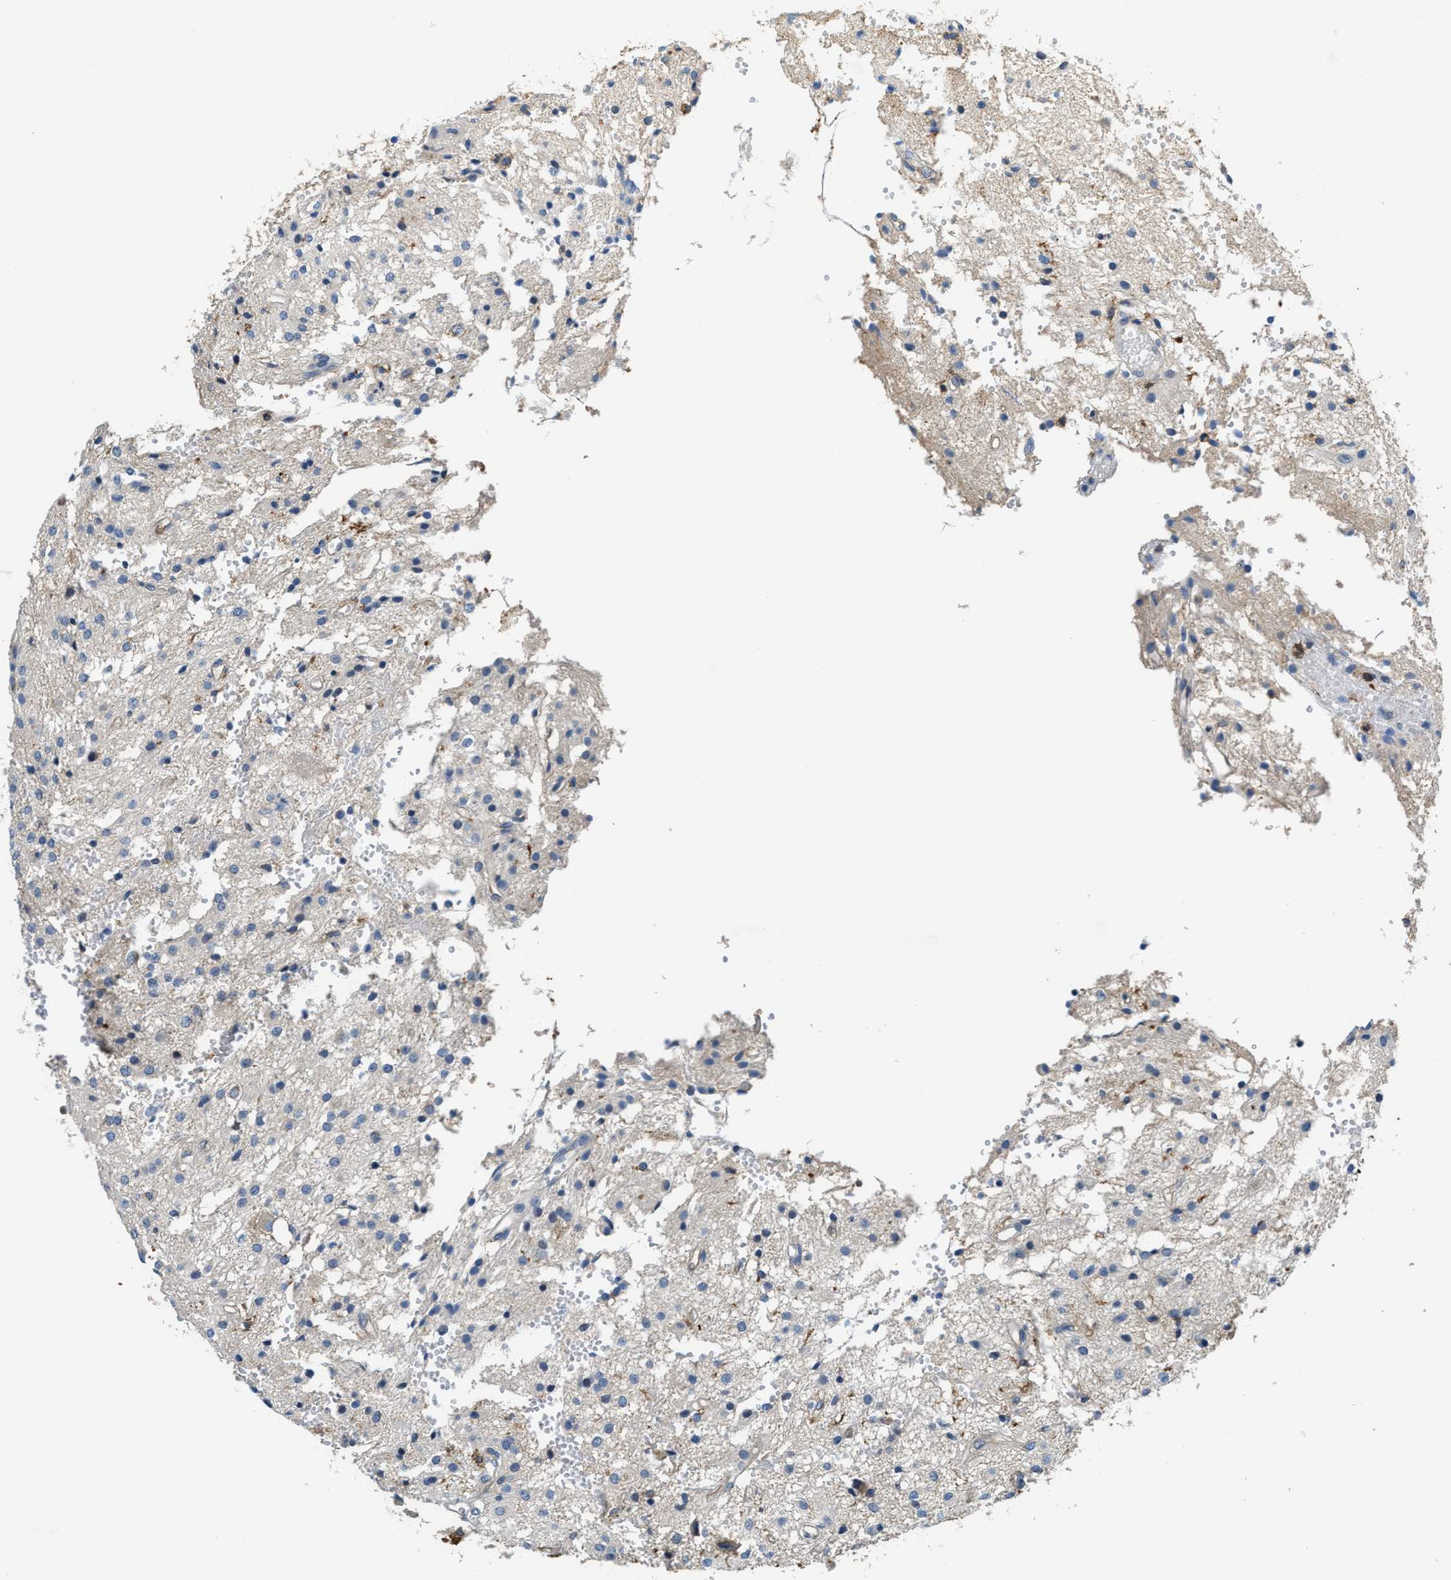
{"staining": {"intensity": "negative", "quantity": "none", "location": "none"}, "tissue": "glioma", "cell_type": "Tumor cells", "image_type": "cancer", "snomed": [{"axis": "morphology", "description": "Glioma, malignant, High grade"}, {"axis": "topography", "description": "Brain"}], "caption": "Immunohistochemistry image of neoplastic tissue: high-grade glioma (malignant) stained with DAB (3,3'-diaminobenzidine) demonstrates no significant protein expression in tumor cells.", "gene": "MYO1G", "patient": {"sex": "female", "age": 59}}